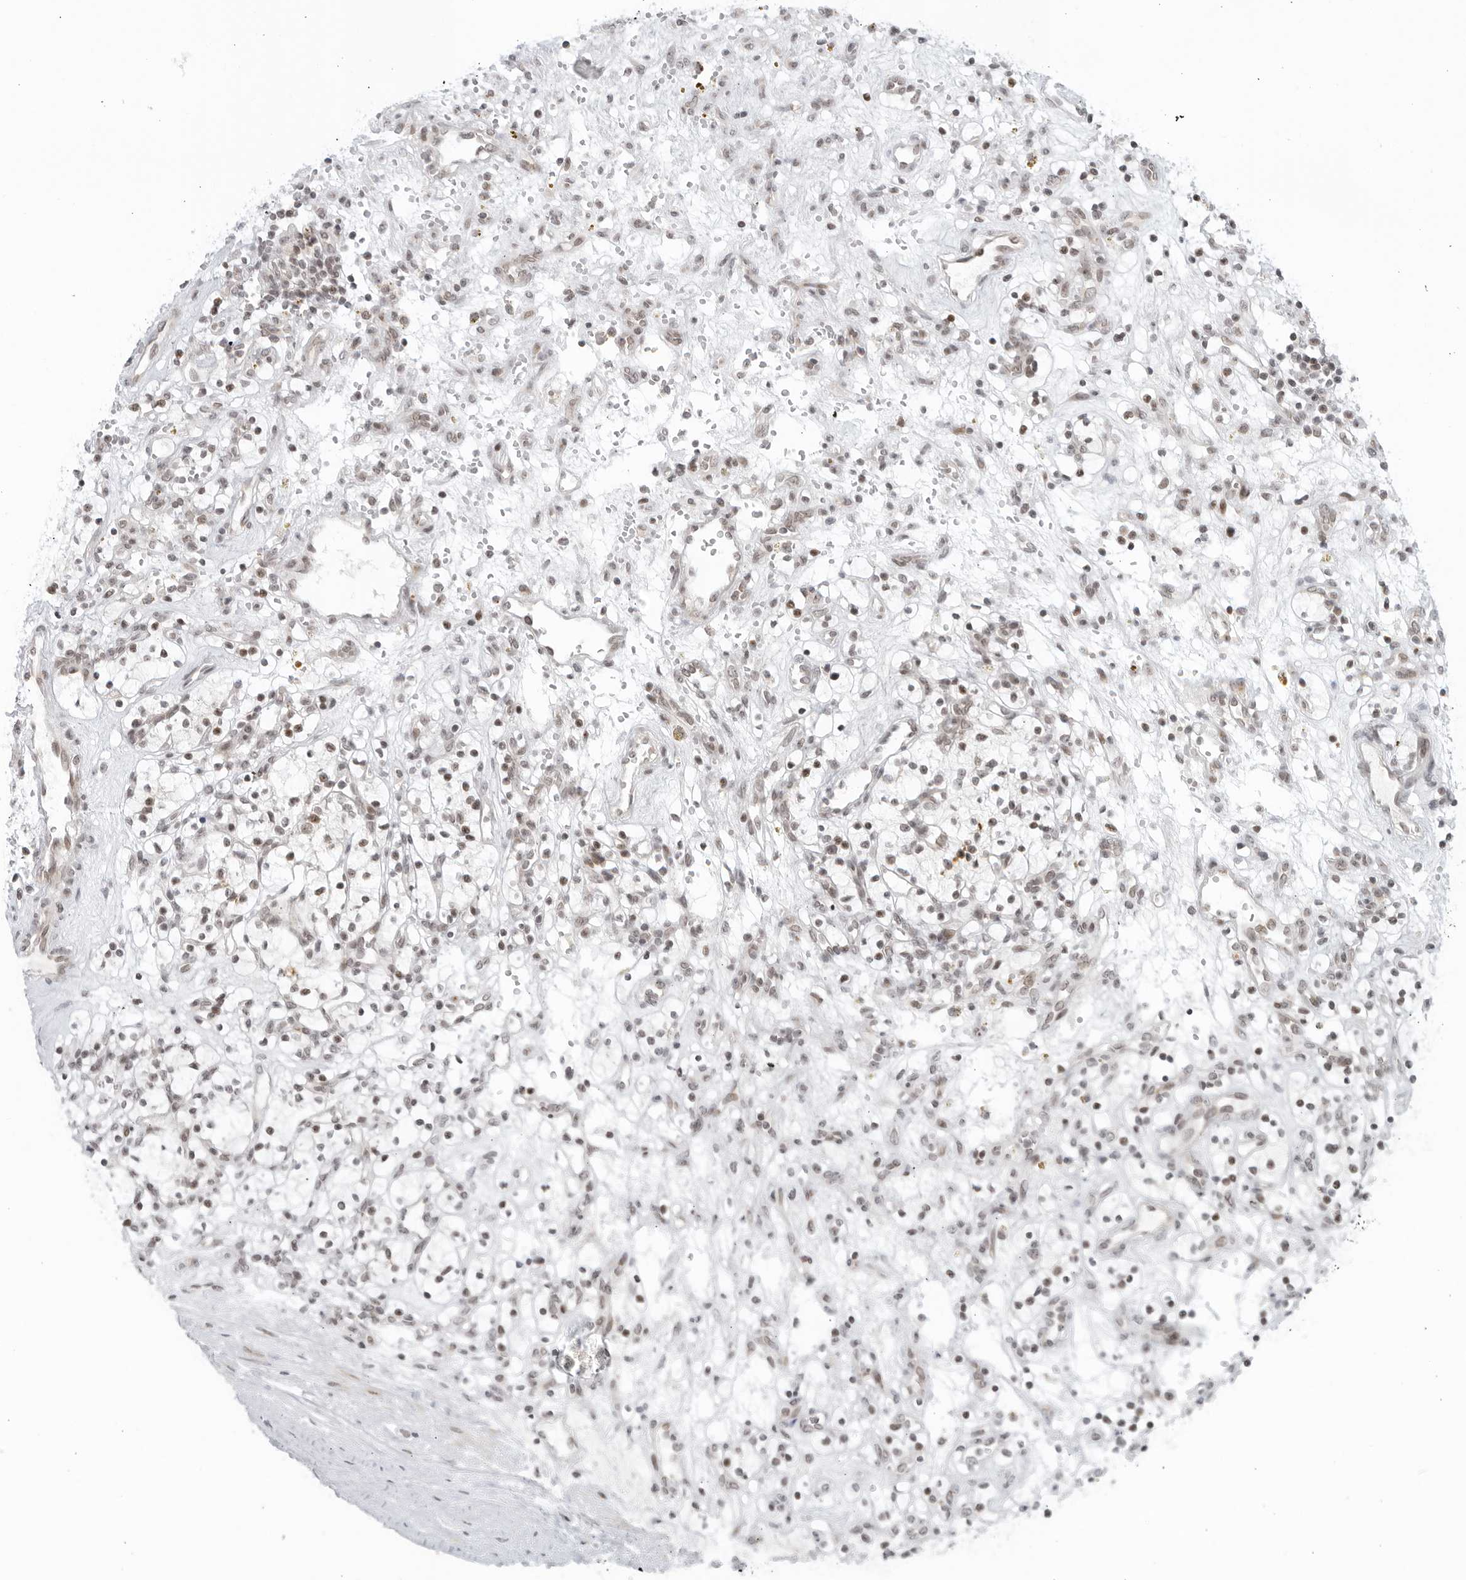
{"staining": {"intensity": "strong", "quantity": "<25%", "location": "cytoplasmic/membranous"}, "tissue": "renal cancer", "cell_type": "Tumor cells", "image_type": "cancer", "snomed": [{"axis": "morphology", "description": "Adenocarcinoma, NOS"}, {"axis": "topography", "description": "Kidney"}], "caption": "Adenocarcinoma (renal) tissue reveals strong cytoplasmic/membranous staining in approximately <25% of tumor cells (DAB IHC, brown staining for protein, blue staining for nuclei).", "gene": "RAB11FIP3", "patient": {"sex": "female", "age": 57}}